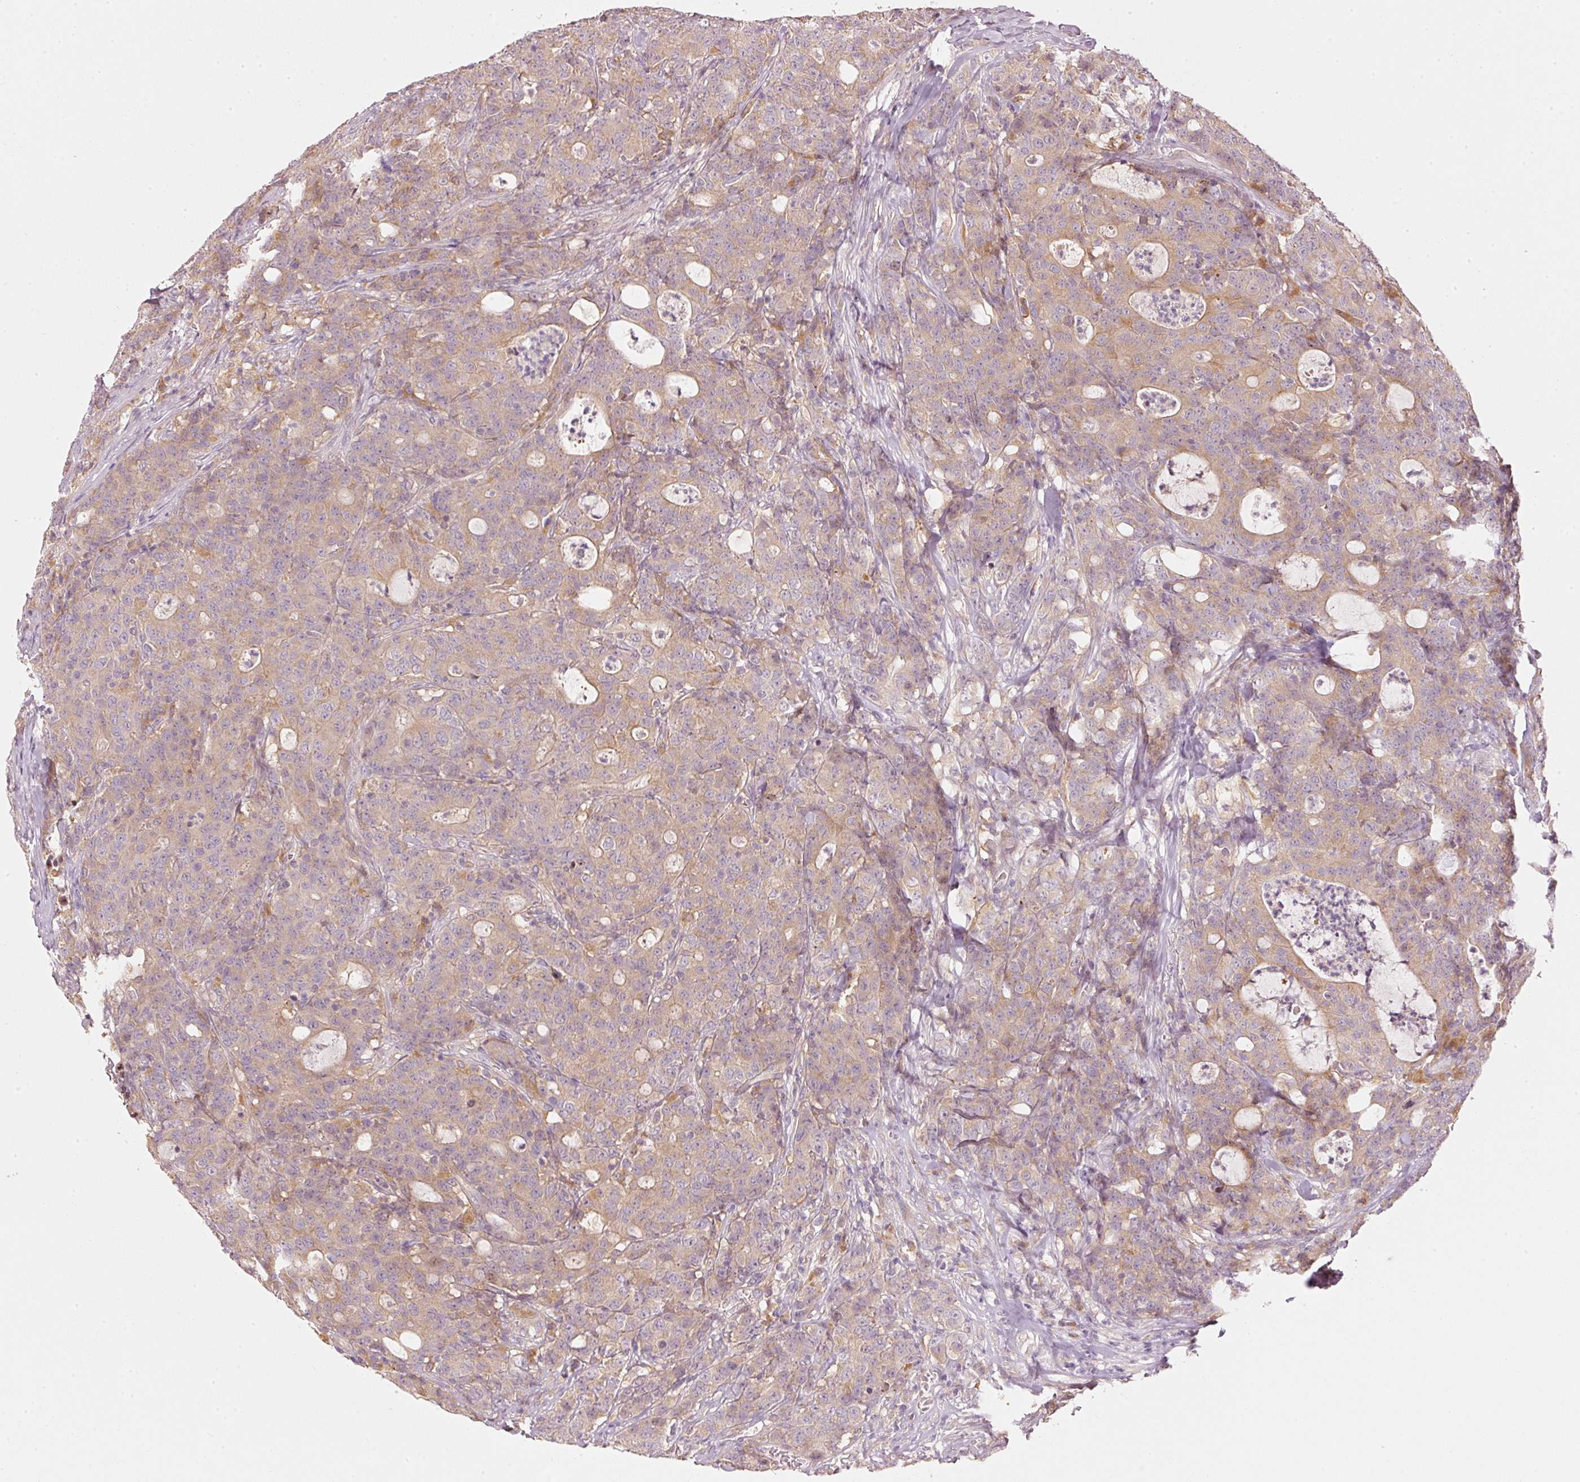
{"staining": {"intensity": "weak", "quantity": "25%-75%", "location": "cytoplasmic/membranous"}, "tissue": "colorectal cancer", "cell_type": "Tumor cells", "image_type": "cancer", "snomed": [{"axis": "morphology", "description": "Adenocarcinoma, NOS"}, {"axis": "topography", "description": "Colon"}], "caption": "Tumor cells demonstrate low levels of weak cytoplasmic/membranous positivity in about 25%-75% of cells in adenocarcinoma (colorectal).", "gene": "MAP10", "patient": {"sex": "male", "age": 83}}